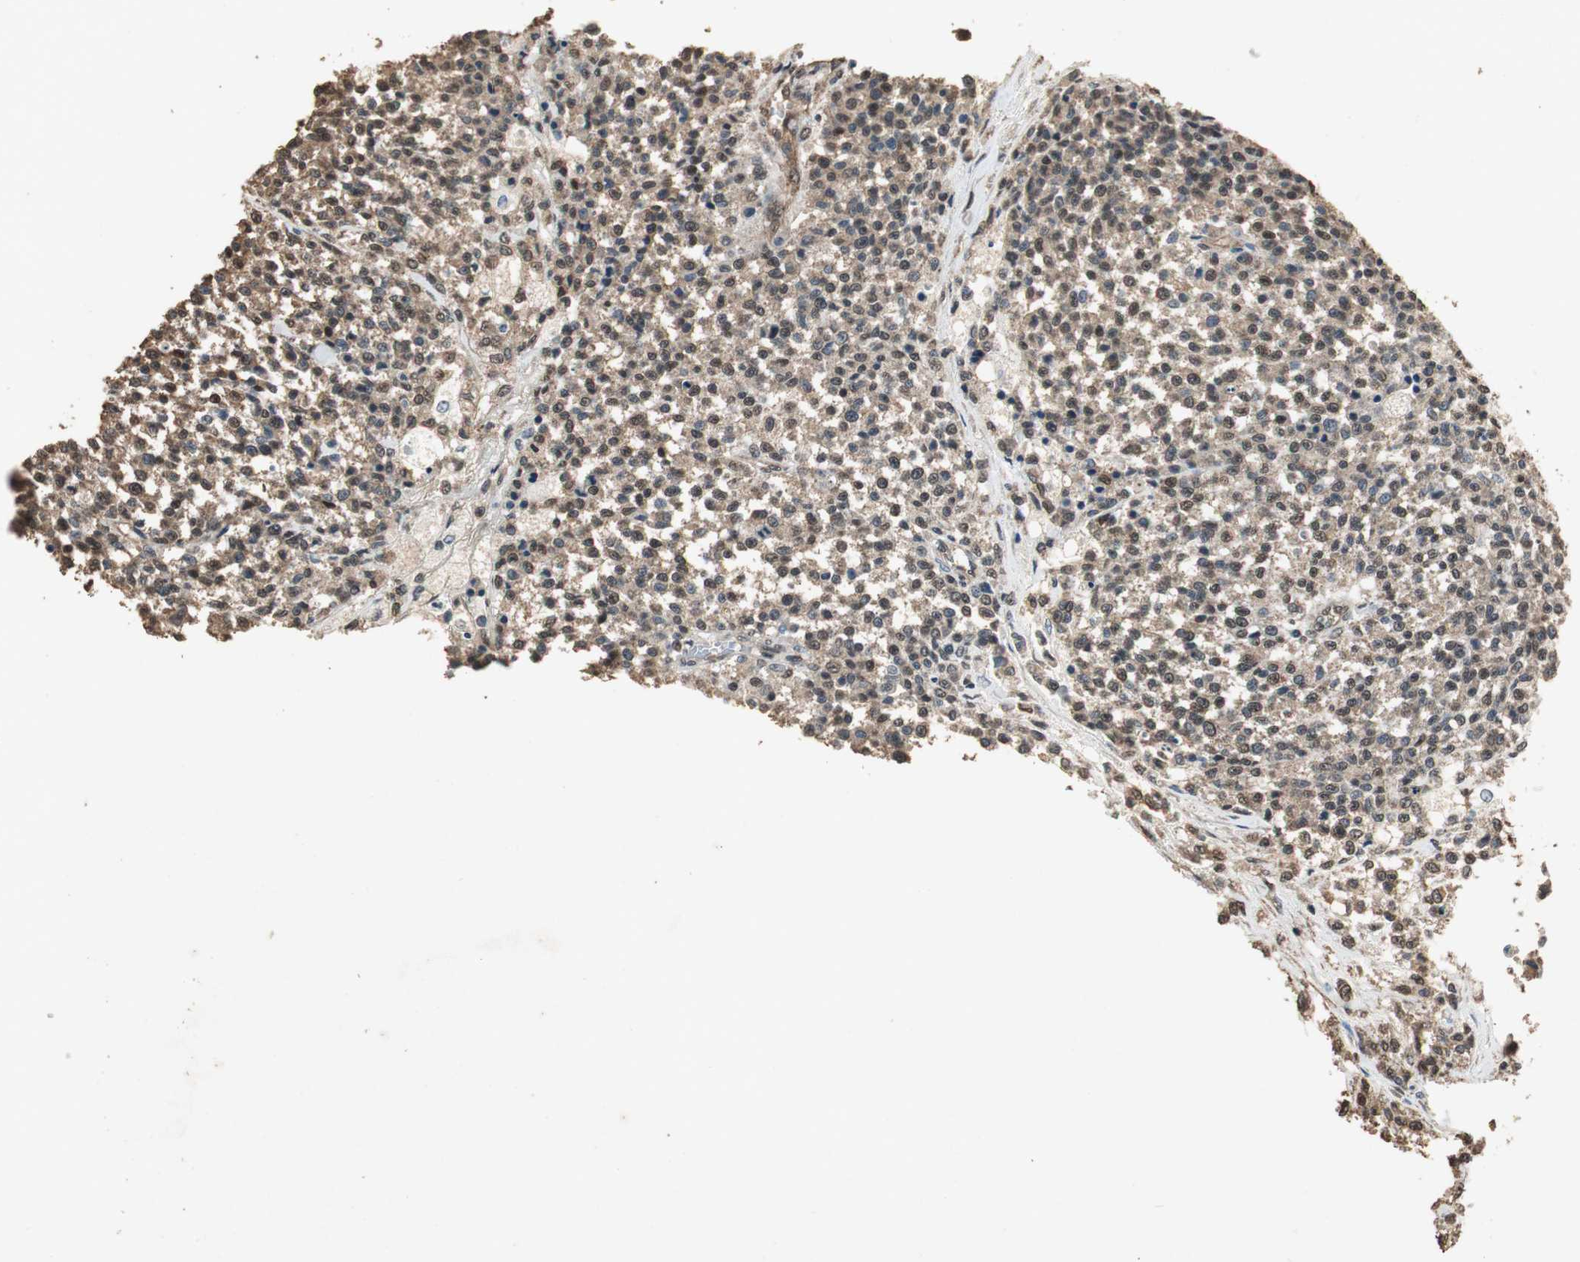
{"staining": {"intensity": "moderate", "quantity": ">75%", "location": "cytoplasmic/membranous,nuclear"}, "tissue": "testis cancer", "cell_type": "Tumor cells", "image_type": "cancer", "snomed": [{"axis": "morphology", "description": "Seminoma, NOS"}, {"axis": "topography", "description": "Testis"}], "caption": "DAB (3,3'-diaminobenzidine) immunohistochemical staining of human testis seminoma exhibits moderate cytoplasmic/membranous and nuclear protein expression in about >75% of tumor cells.", "gene": "PPP1R13B", "patient": {"sex": "male", "age": 59}}